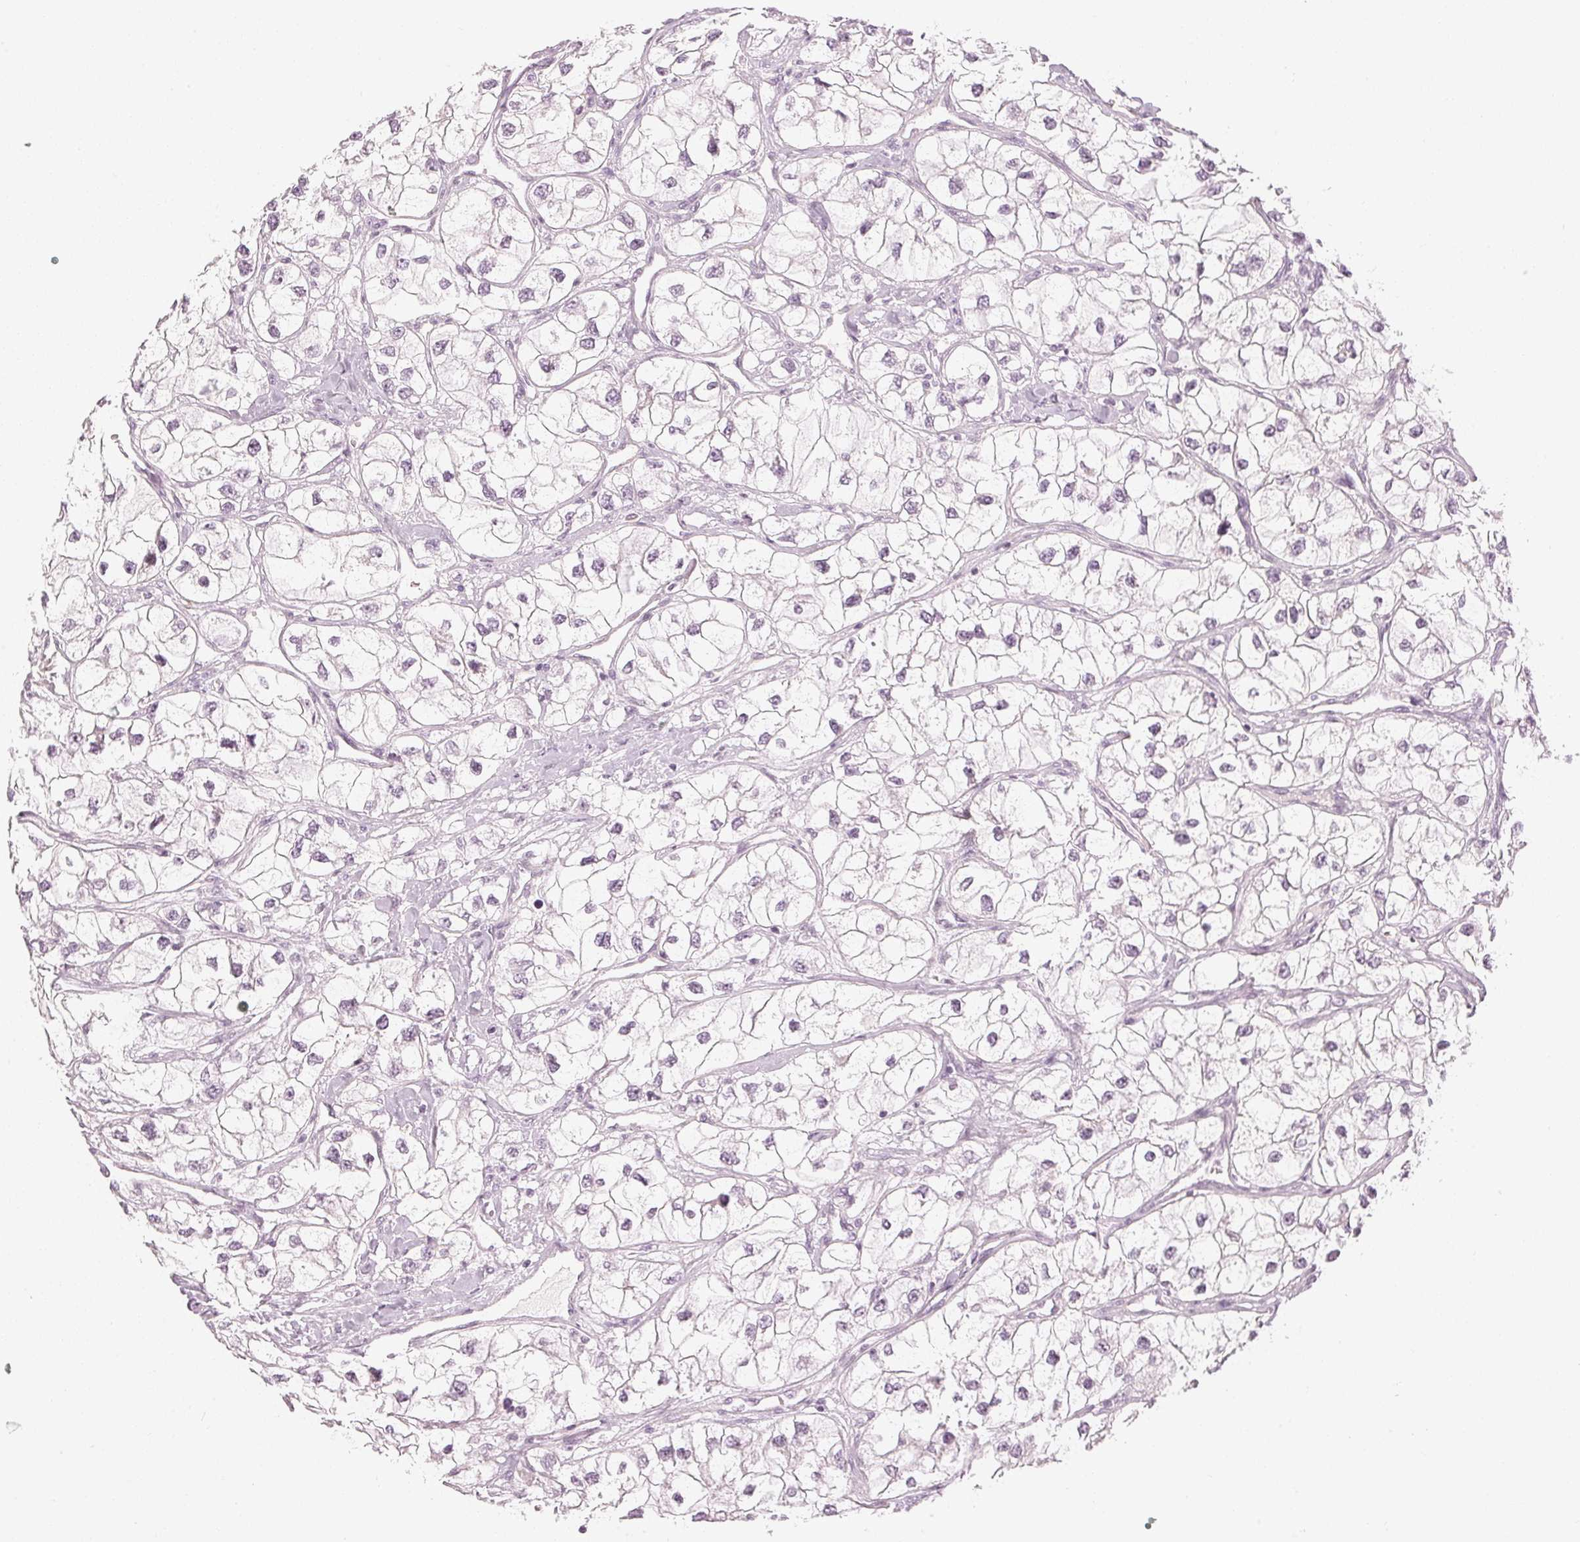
{"staining": {"intensity": "negative", "quantity": "none", "location": "none"}, "tissue": "renal cancer", "cell_type": "Tumor cells", "image_type": "cancer", "snomed": [{"axis": "morphology", "description": "Adenocarcinoma, NOS"}, {"axis": "topography", "description": "Kidney"}], "caption": "Renal cancer (adenocarcinoma) was stained to show a protein in brown. There is no significant positivity in tumor cells. (DAB immunohistochemistry visualized using brightfield microscopy, high magnification).", "gene": "APLP1", "patient": {"sex": "male", "age": 59}}